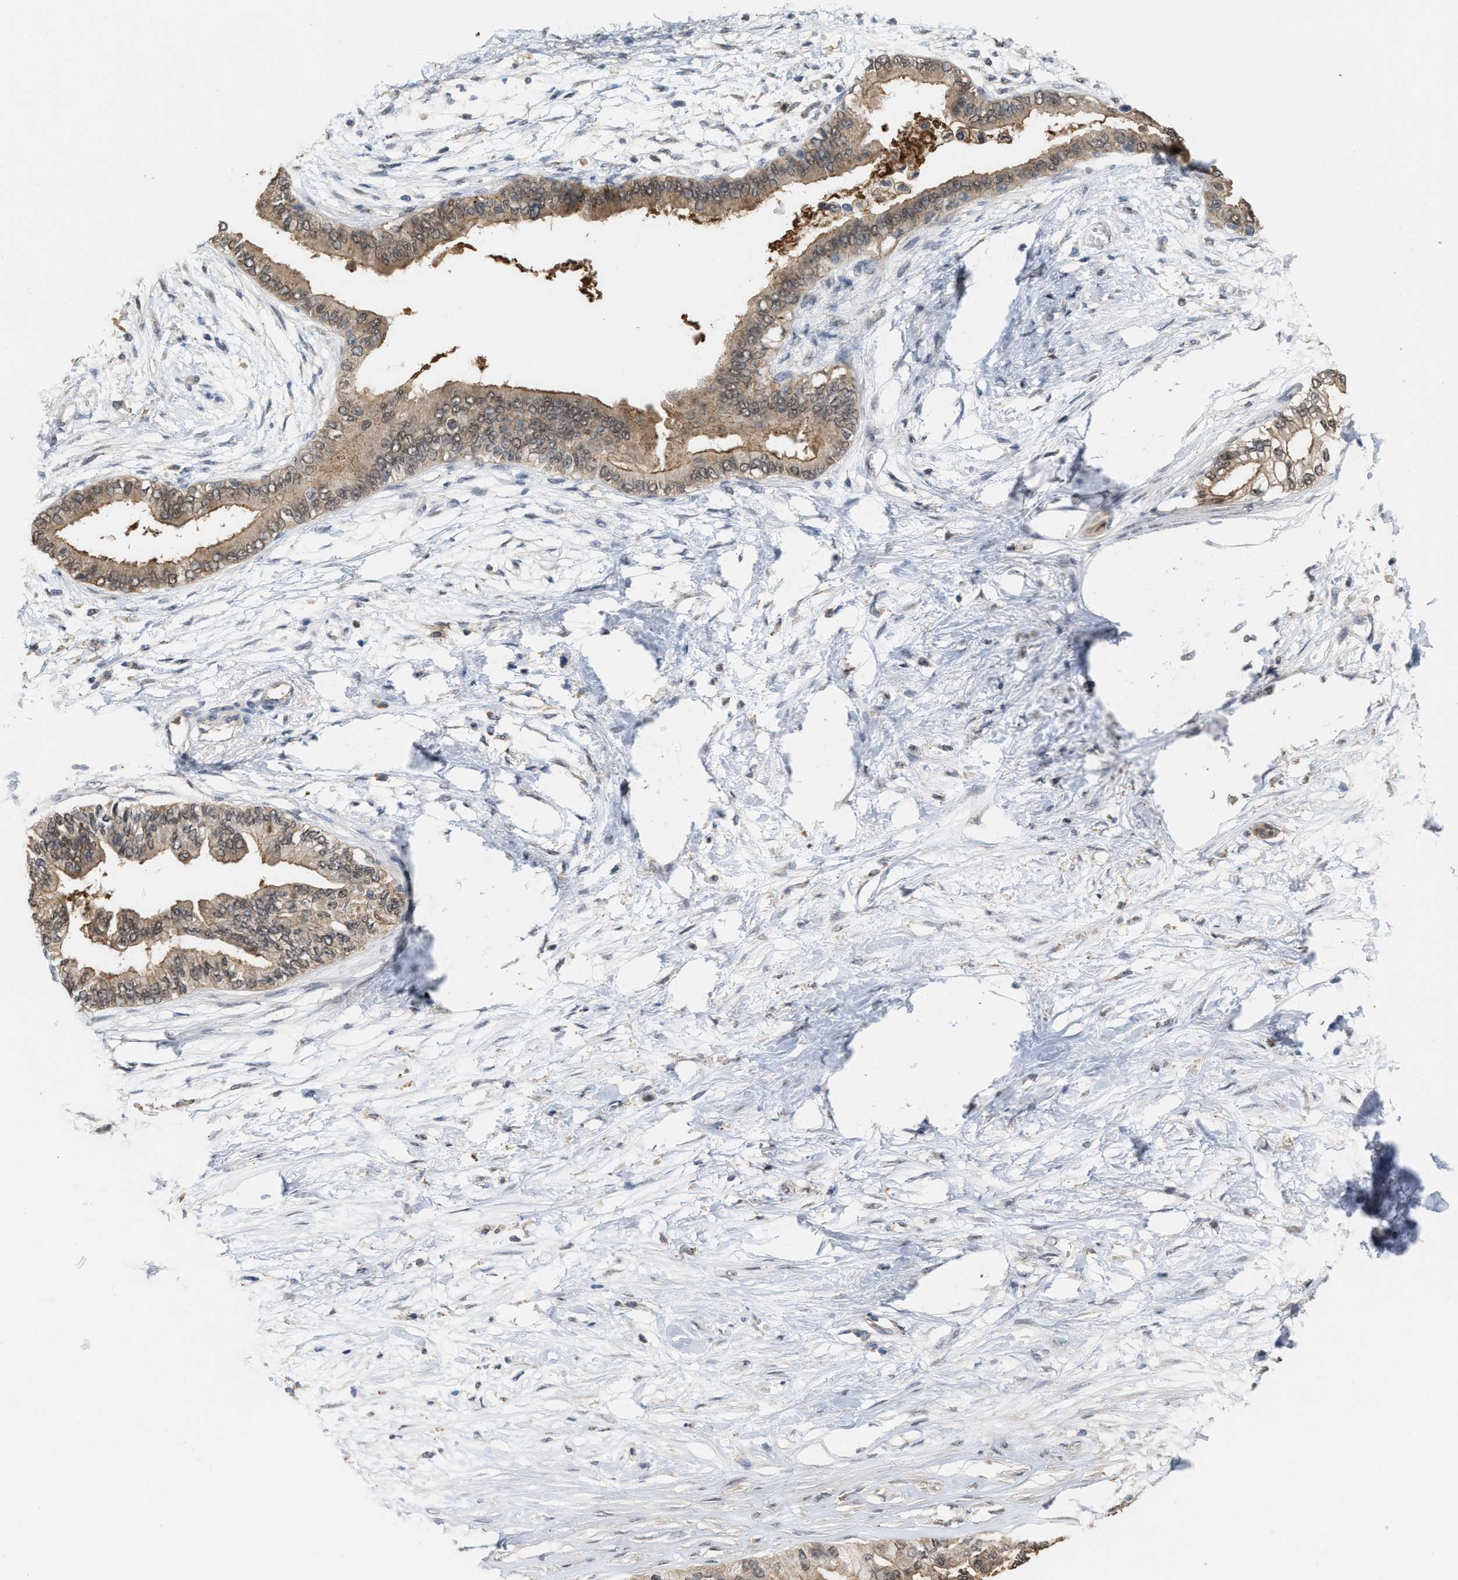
{"staining": {"intensity": "moderate", "quantity": ">75%", "location": "cytoplasmic/membranous"}, "tissue": "pancreatic cancer", "cell_type": "Tumor cells", "image_type": "cancer", "snomed": [{"axis": "morphology", "description": "Normal tissue, NOS"}, {"axis": "morphology", "description": "Adenocarcinoma, NOS"}, {"axis": "topography", "description": "Pancreas"}, {"axis": "topography", "description": "Duodenum"}], "caption": "Tumor cells demonstrate moderate cytoplasmic/membranous expression in about >75% of cells in pancreatic cancer. Ihc stains the protein of interest in brown and the nuclei are stained blue.", "gene": "BAIAP2L1", "patient": {"sex": "female", "age": 60}}